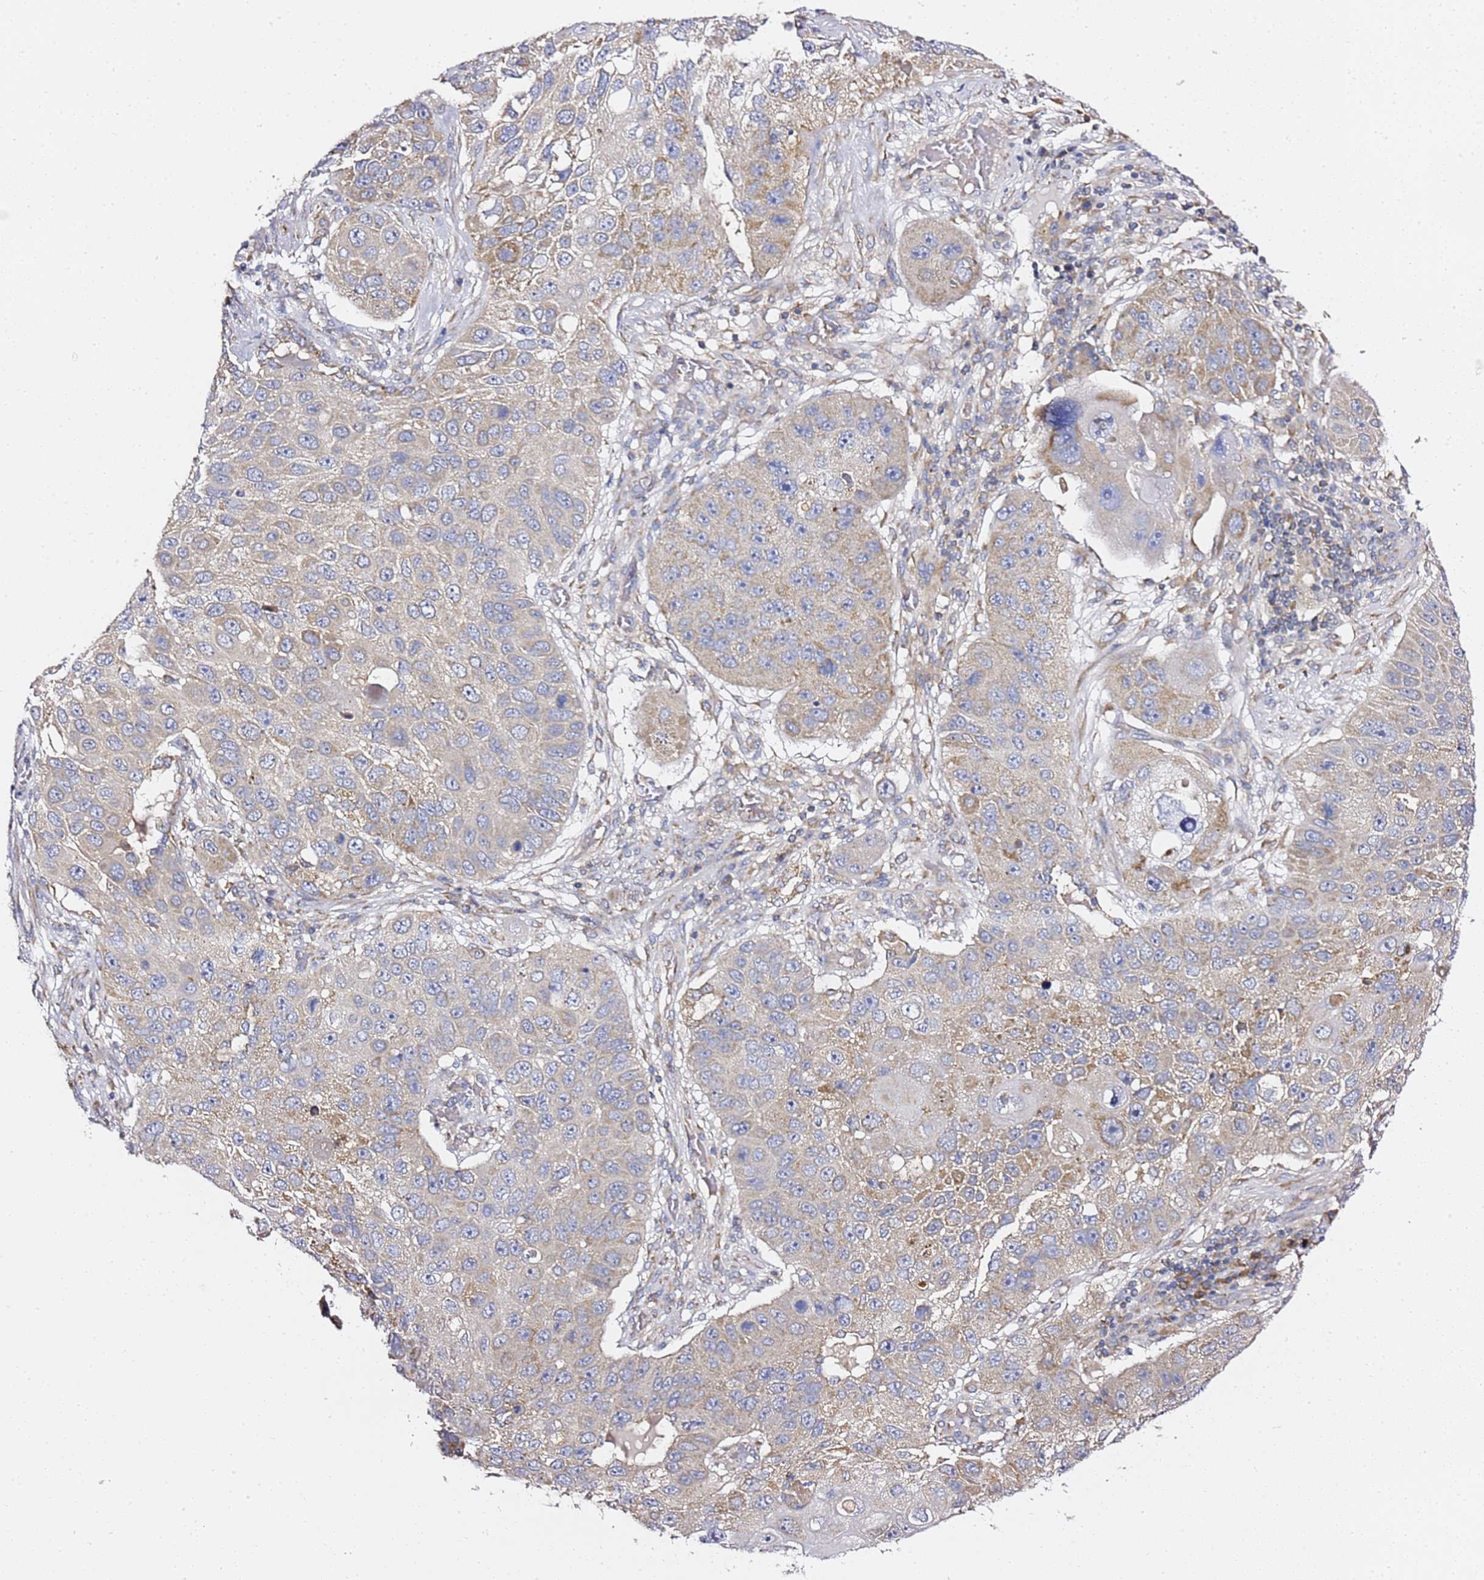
{"staining": {"intensity": "moderate", "quantity": "<25%", "location": "cytoplasmic/membranous"}, "tissue": "lung cancer", "cell_type": "Tumor cells", "image_type": "cancer", "snomed": [{"axis": "morphology", "description": "Squamous cell carcinoma, NOS"}, {"axis": "topography", "description": "Lung"}], "caption": "Moderate cytoplasmic/membranous protein staining is present in approximately <25% of tumor cells in lung squamous cell carcinoma.", "gene": "C19orf12", "patient": {"sex": "male", "age": 61}}